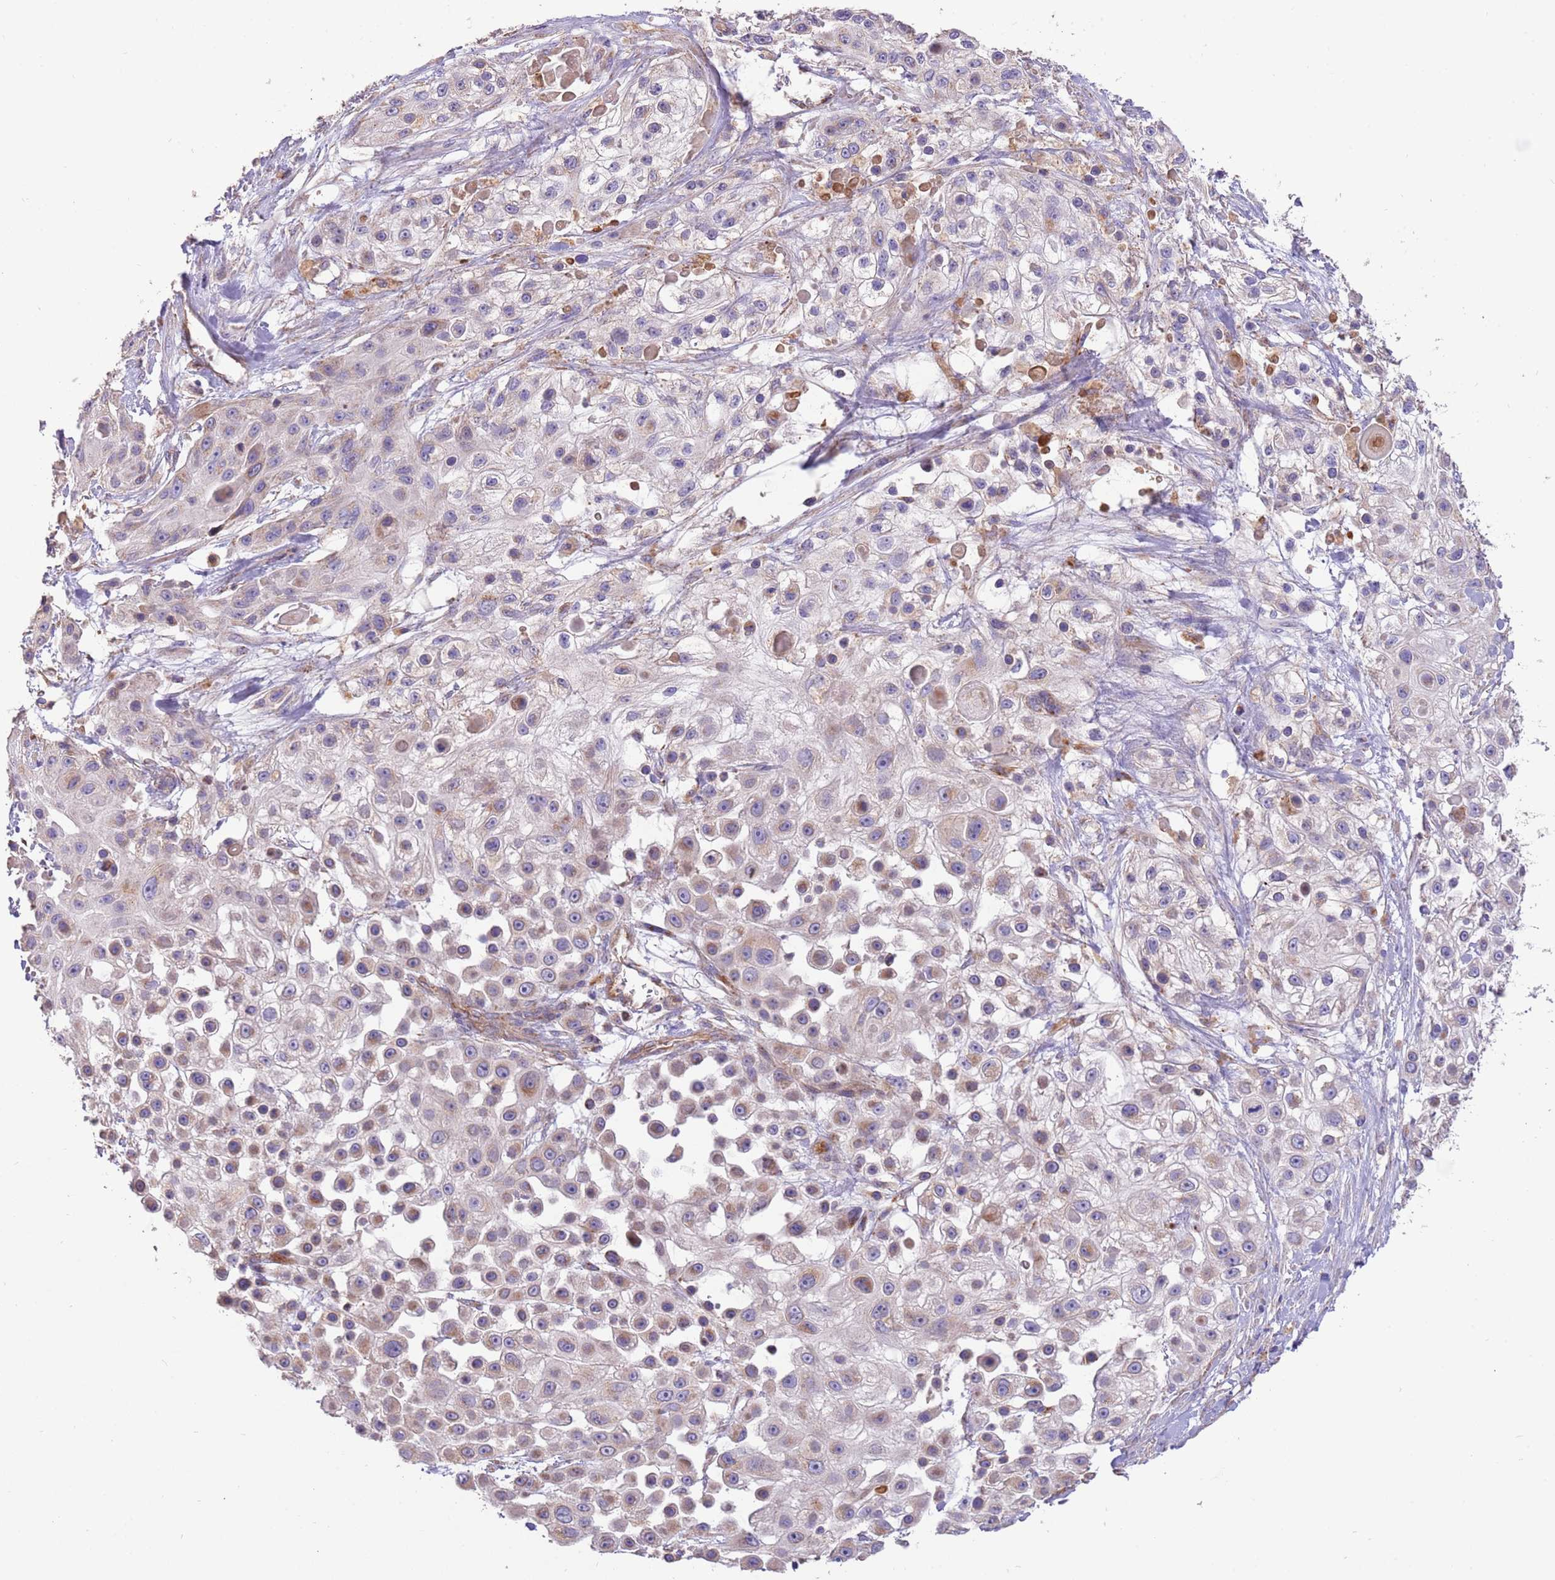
{"staining": {"intensity": "moderate", "quantity": "<25%", "location": "cytoplasmic/membranous"}, "tissue": "skin cancer", "cell_type": "Tumor cells", "image_type": "cancer", "snomed": [{"axis": "morphology", "description": "Squamous cell carcinoma, NOS"}, {"axis": "topography", "description": "Skin"}], "caption": "There is low levels of moderate cytoplasmic/membranous expression in tumor cells of skin cancer (squamous cell carcinoma), as demonstrated by immunohistochemical staining (brown color).", "gene": "DOCK6", "patient": {"sex": "male", "age": 67}}